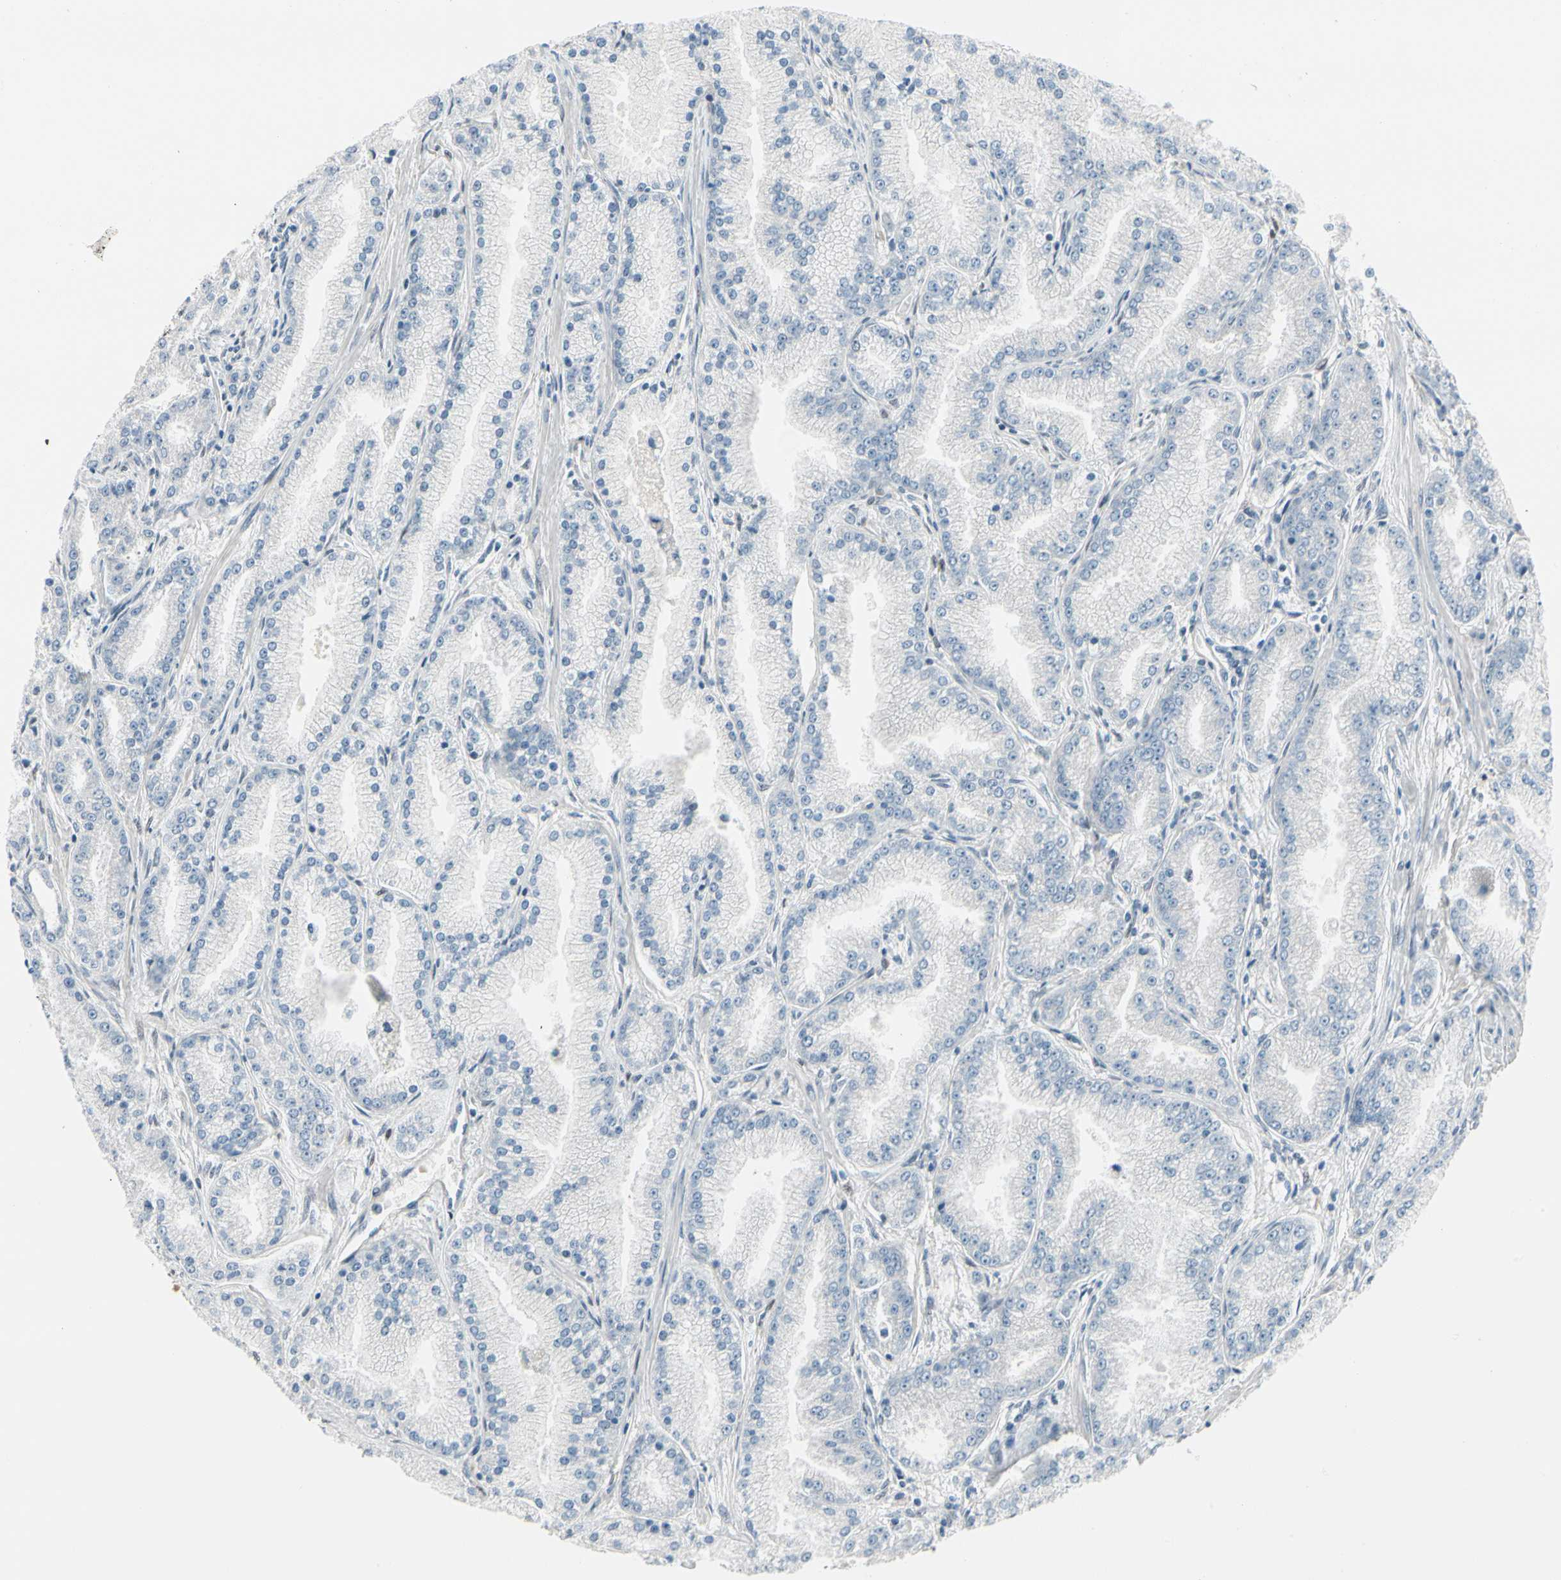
{"staining": {"intensity": "negative", "quantity": "none", "location": "none"}, "tissue": "prostate cancer", "cell_type": "Tumor cells", "image_type": "cancer", "snomed": [{"axis": "morphology", "description": "Adenocarcinoma, High grade"}, {"axis": "topography", "description": "Prostate"}], "caption": "Human adenocarcinoma (high-grade) (prostate) stained for a protein using immunohistochemistry (IHC) shows no staining in tumor cells.", "gene": "PGR", "patient": {"sex": "male", "age": 61}}